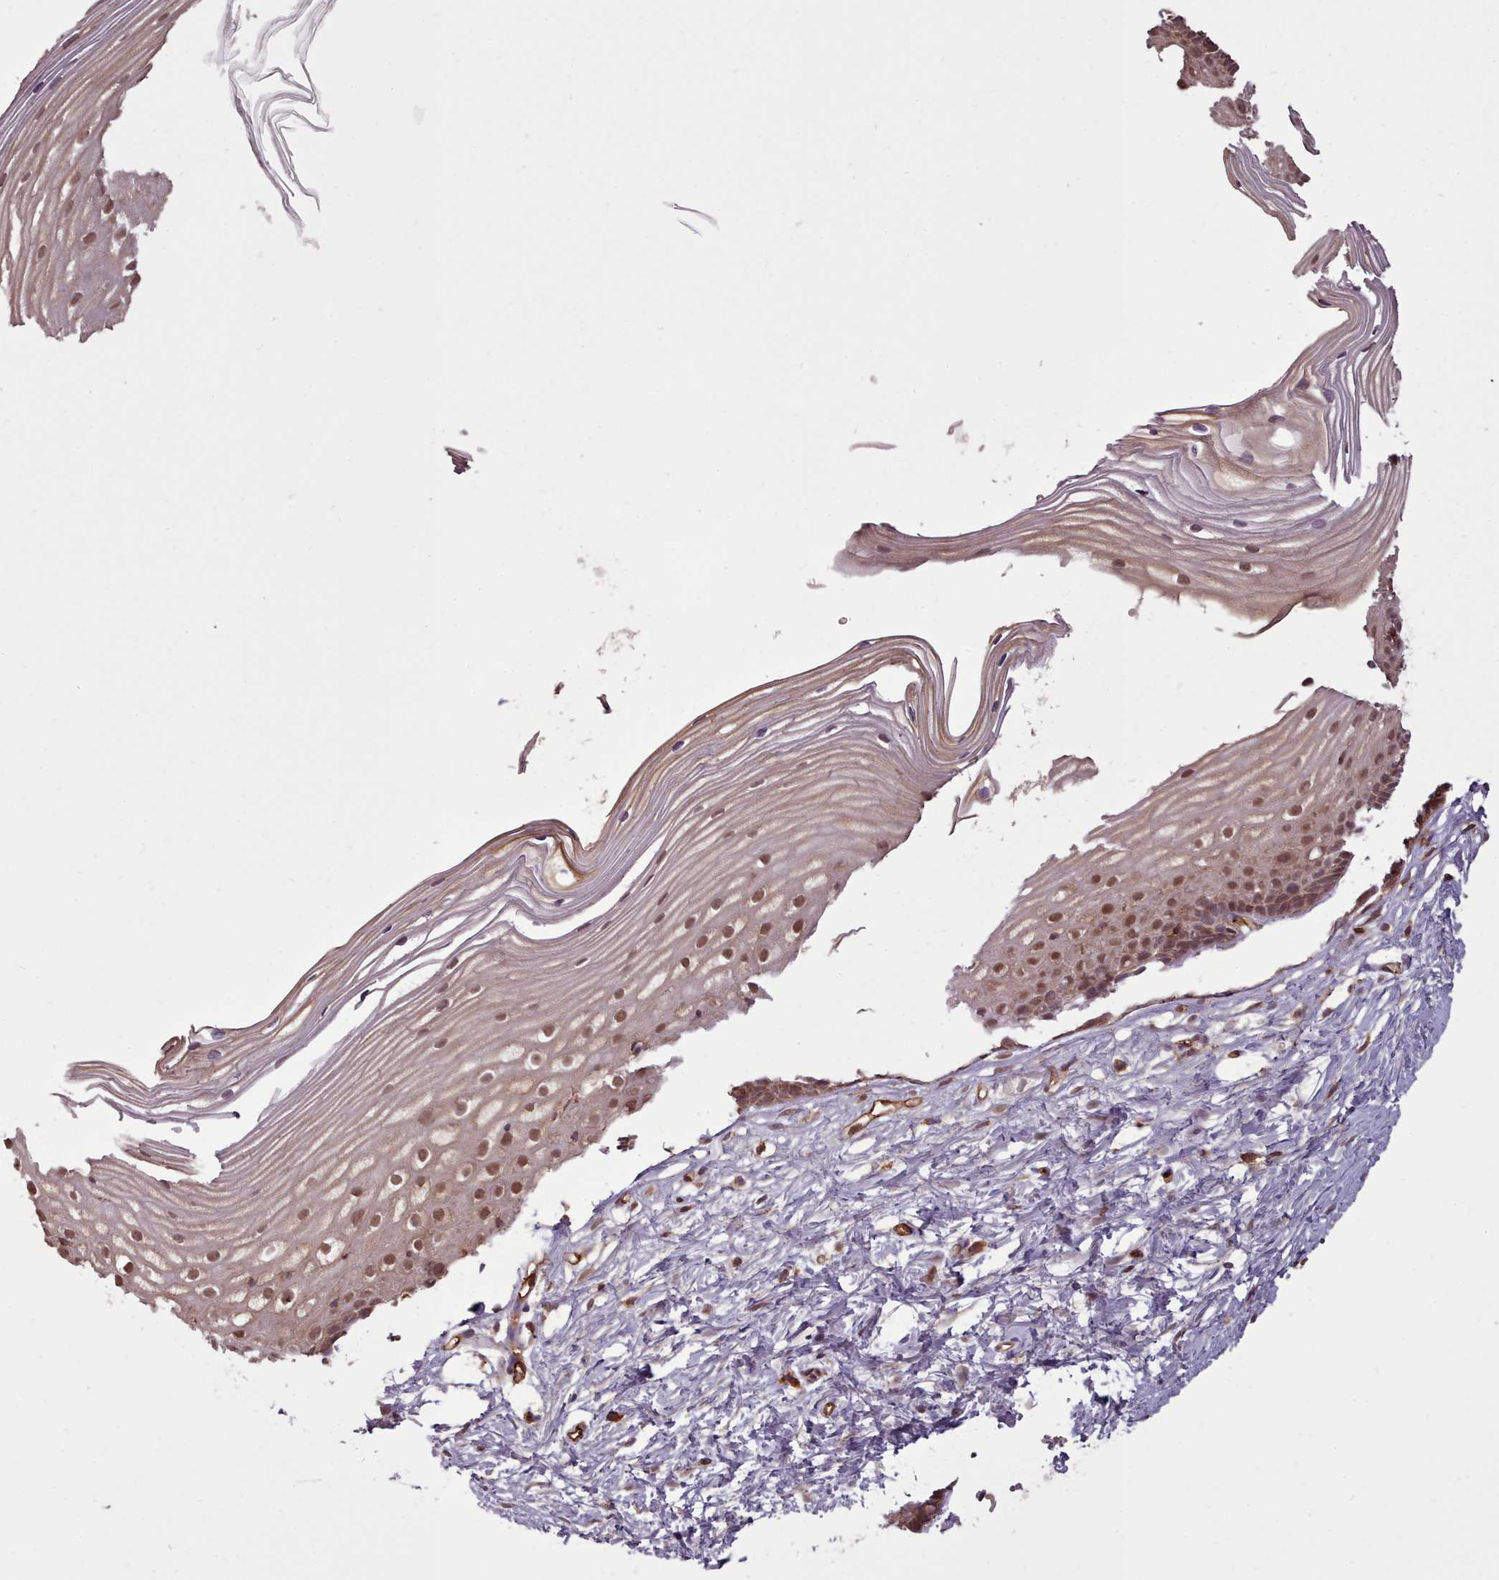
{"staining": {"intensity": "moderate", "quantity": ">75%", "location": "nuclear"}, "tissue": "cervix", "cell_type": "Glandular cells", "image_type": "normal", "snomed": [{"axis": "morphology", "description": "Normal tissue, NOS"}, {"axis": "topography", "description": "Cervix"}], "caption": "DAB (3,3'-diaminobenzidine) immunohistochemical staining of unremarkable cervix shows moderate nuclear protein positivity in about >75% of glandular cells. (Stains: DAB (3,3'-diaminobenzidine) in brown, nuclei in blue, Microscopy: brightfield microscopy at high magnification).", "gene": "ZMYM4", "patient": {"sex": "female", "age": 40}}